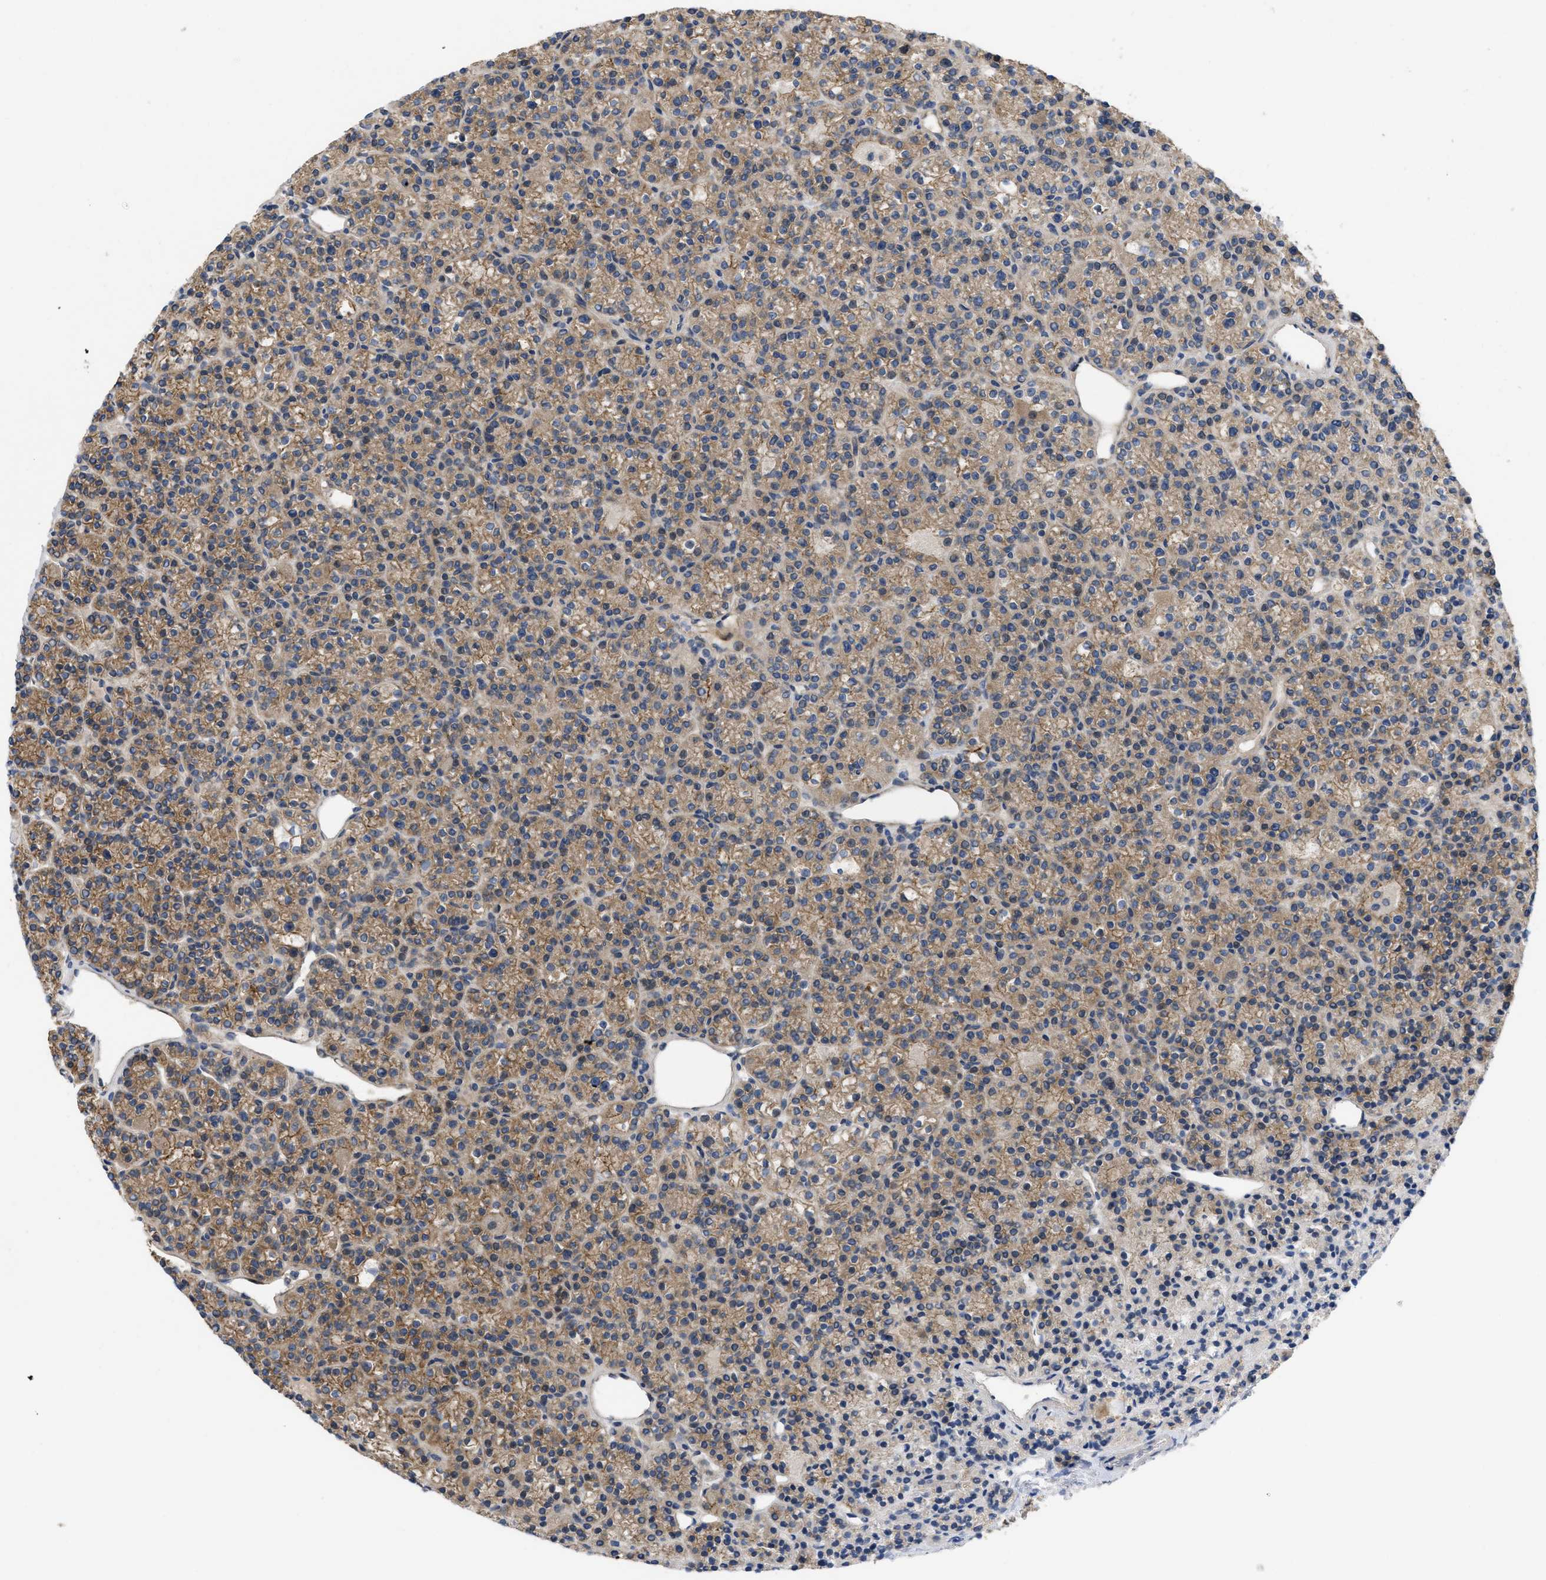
{"staining": {"intensity": "moderate", "quantity": ">75%", "location": "cytoplasmic/membranous,nuclear"}, "tissue": "parathyroid gland", "cell_type": "Glandular cells", "image_type": "normal", "snomed": [{"axis": "morphology", "description": "Normal tissue, NOS"}, {"axis": "morphology", "description": "Adenoma, NOS"}, {"axis": "topography", "description": "Parathyroid gland"}], "caption": "Immunohistochemical staining of normal parathyroid gland reveals medium levels of moderate cytoplasmic/membranous,nuclear staining in approximately >75% of glandular cells.", "gene": "CDPF1", "patient": {"sex": "female", "age": 64}}